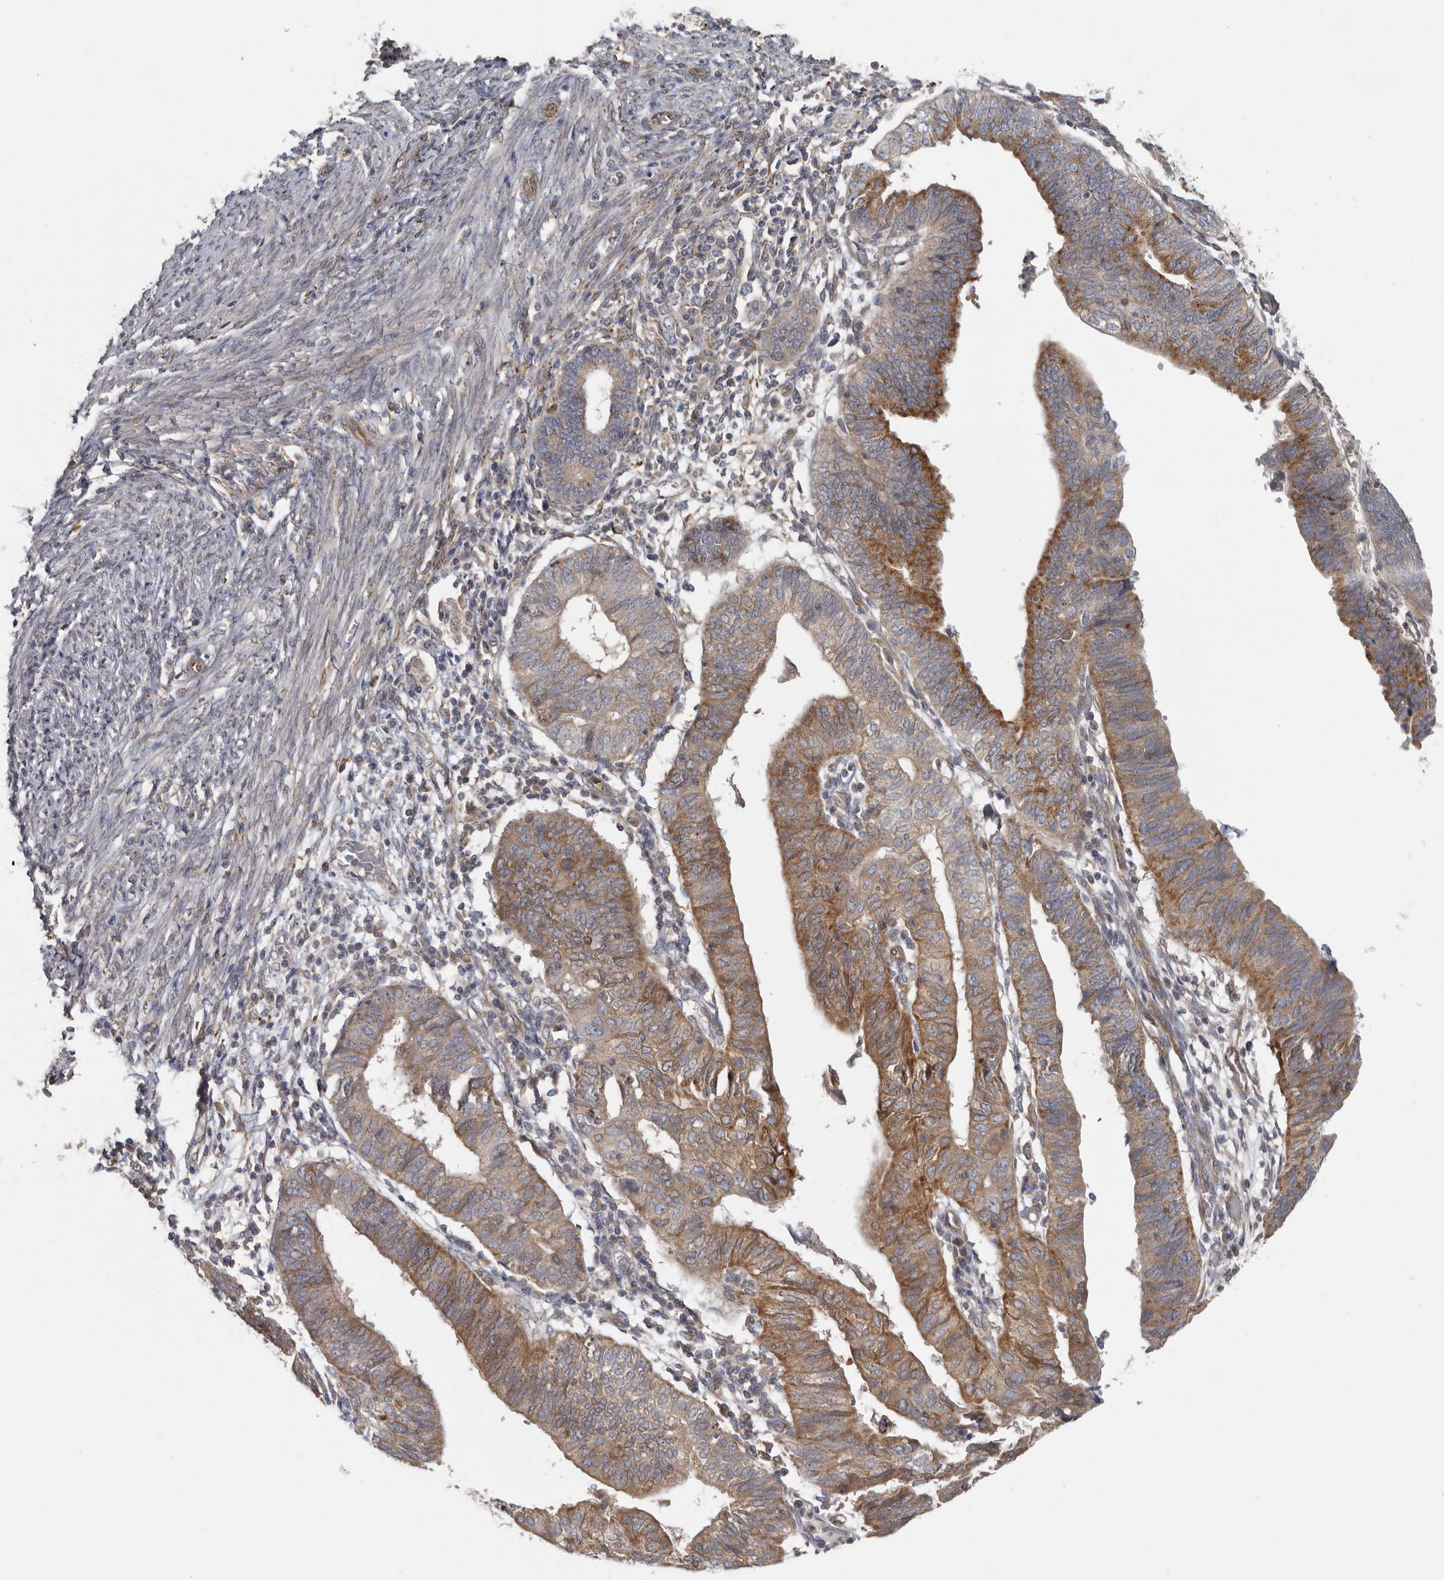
{"staining": {"intensity": "moderate", "quantity": ">75%", "location": "cytoplasmic/membranous"}, "tissue": "endometrial cancer", "cell_type": "Tumor cells", "image_type": "cancer", "snomed": [{"axis": "morphology", "description": "Adenocarcinoma, NOS"}, {"axis": "topography", "description": "Uterus"}], "caption": "DAB (3,3'-diaminobenzidine) immunohistochemical staining of endometrial cancer (adenocarcinoma) exhibits moderate cytoplasmic/membranous protein expression in approximately >75% of tumor cells. The staining was performed using DAB to visualize the protein expression in brown, while the nuclei were stained in blue with hematoxylin (Magnification: 20x).", "gene": "BCAP29", "patient": {"sex": "female", "age": 77}}